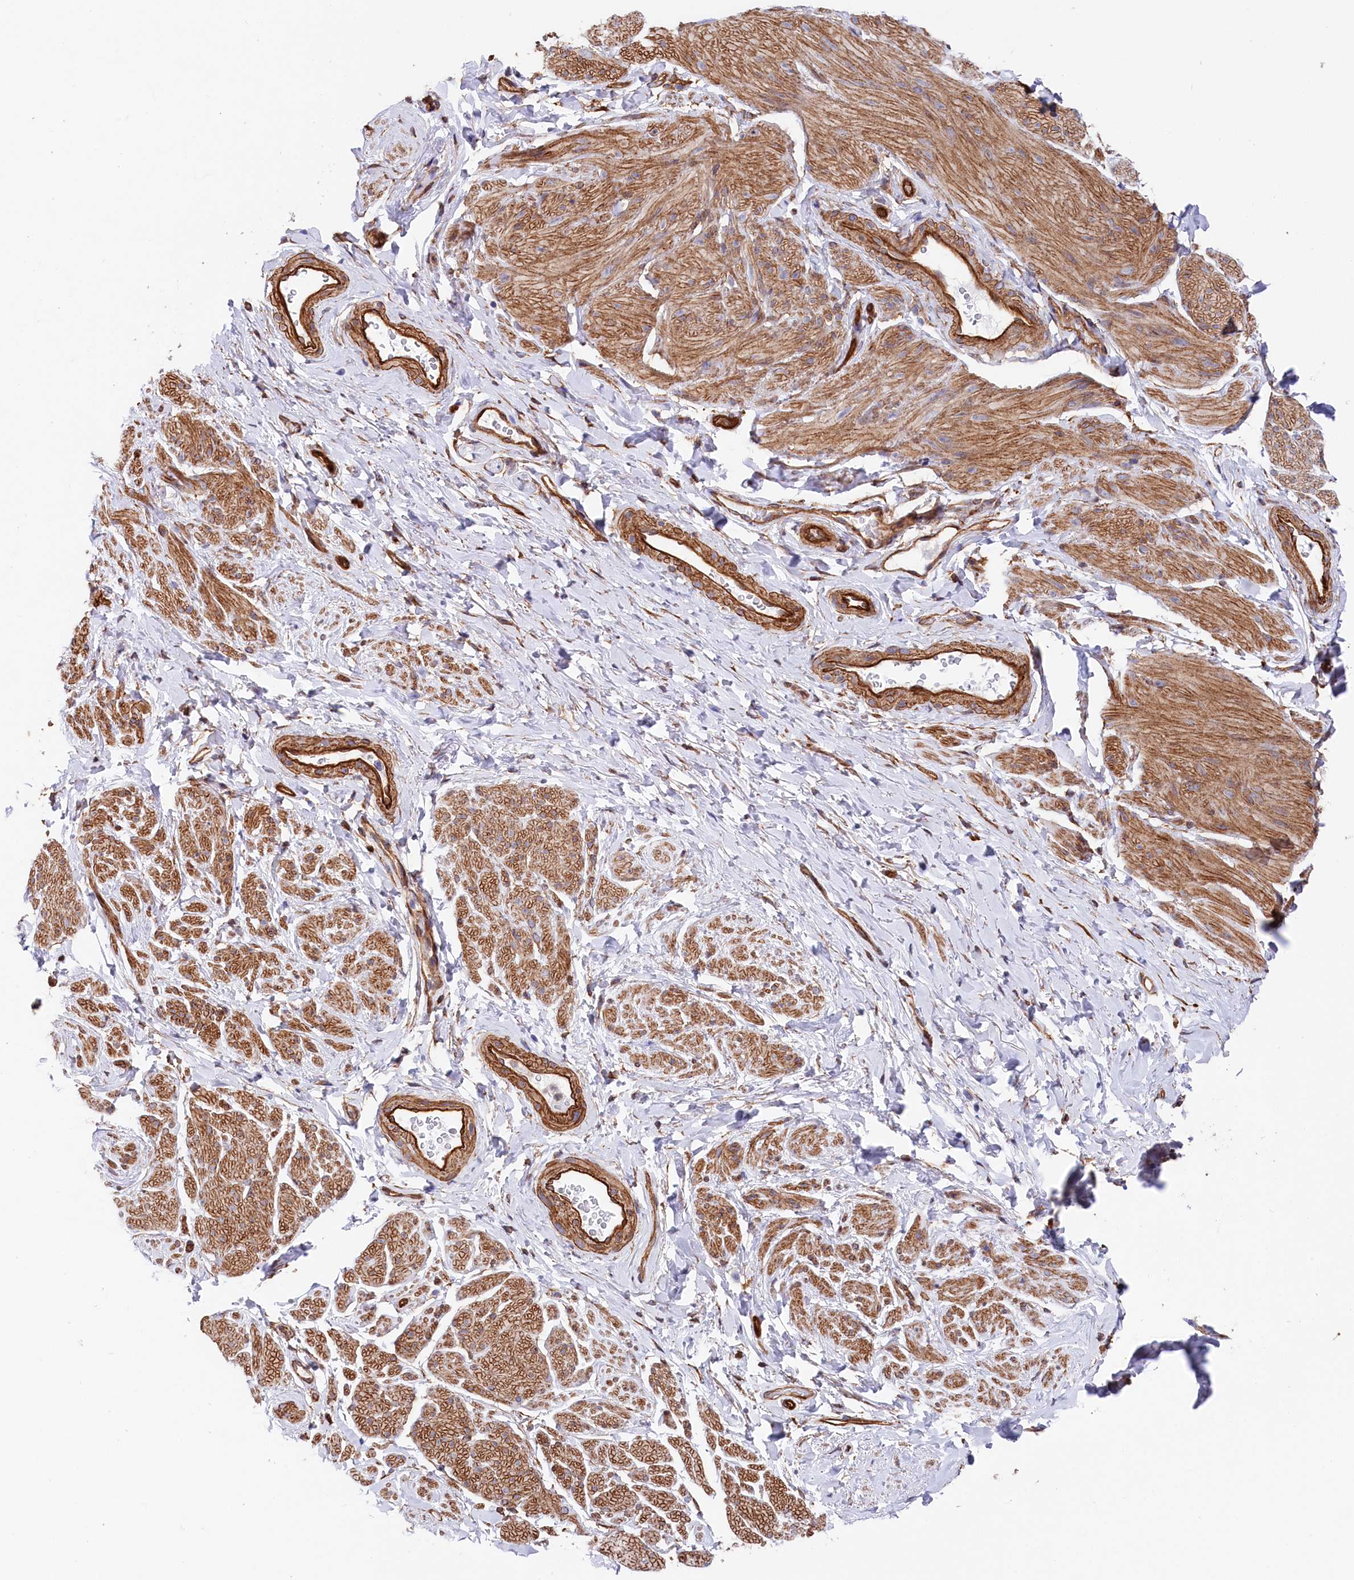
{"staining": {"intensity": "moderate", "quantity": ">75%", "location": "cytoplasmic/membranous"}, "tissue": "smooth muscle", "cell_type": "Smooth muscle cells", "image_type": "normal", "snomed": [{"axis": "morphology", "description": "Normal tissue, NOS"}, {"axis": "topography", "description": "Smooth muscle"}, {"axis": "topography", "description": "Peripheral nerve tissue"}], "caption": "High-magnification brightfield microscopy of benign smooth muscle stained with DAB (3,3'-diaminobenzidine) (brown) and counterstained with hematoxylin (blue). smooth muscle cells exhibit moderate cytoplasmic/membranous expression is seen in about>75% of cells.", "gene": "TNKS1BP1", "patient": {"sex": "male", "age": 69}}